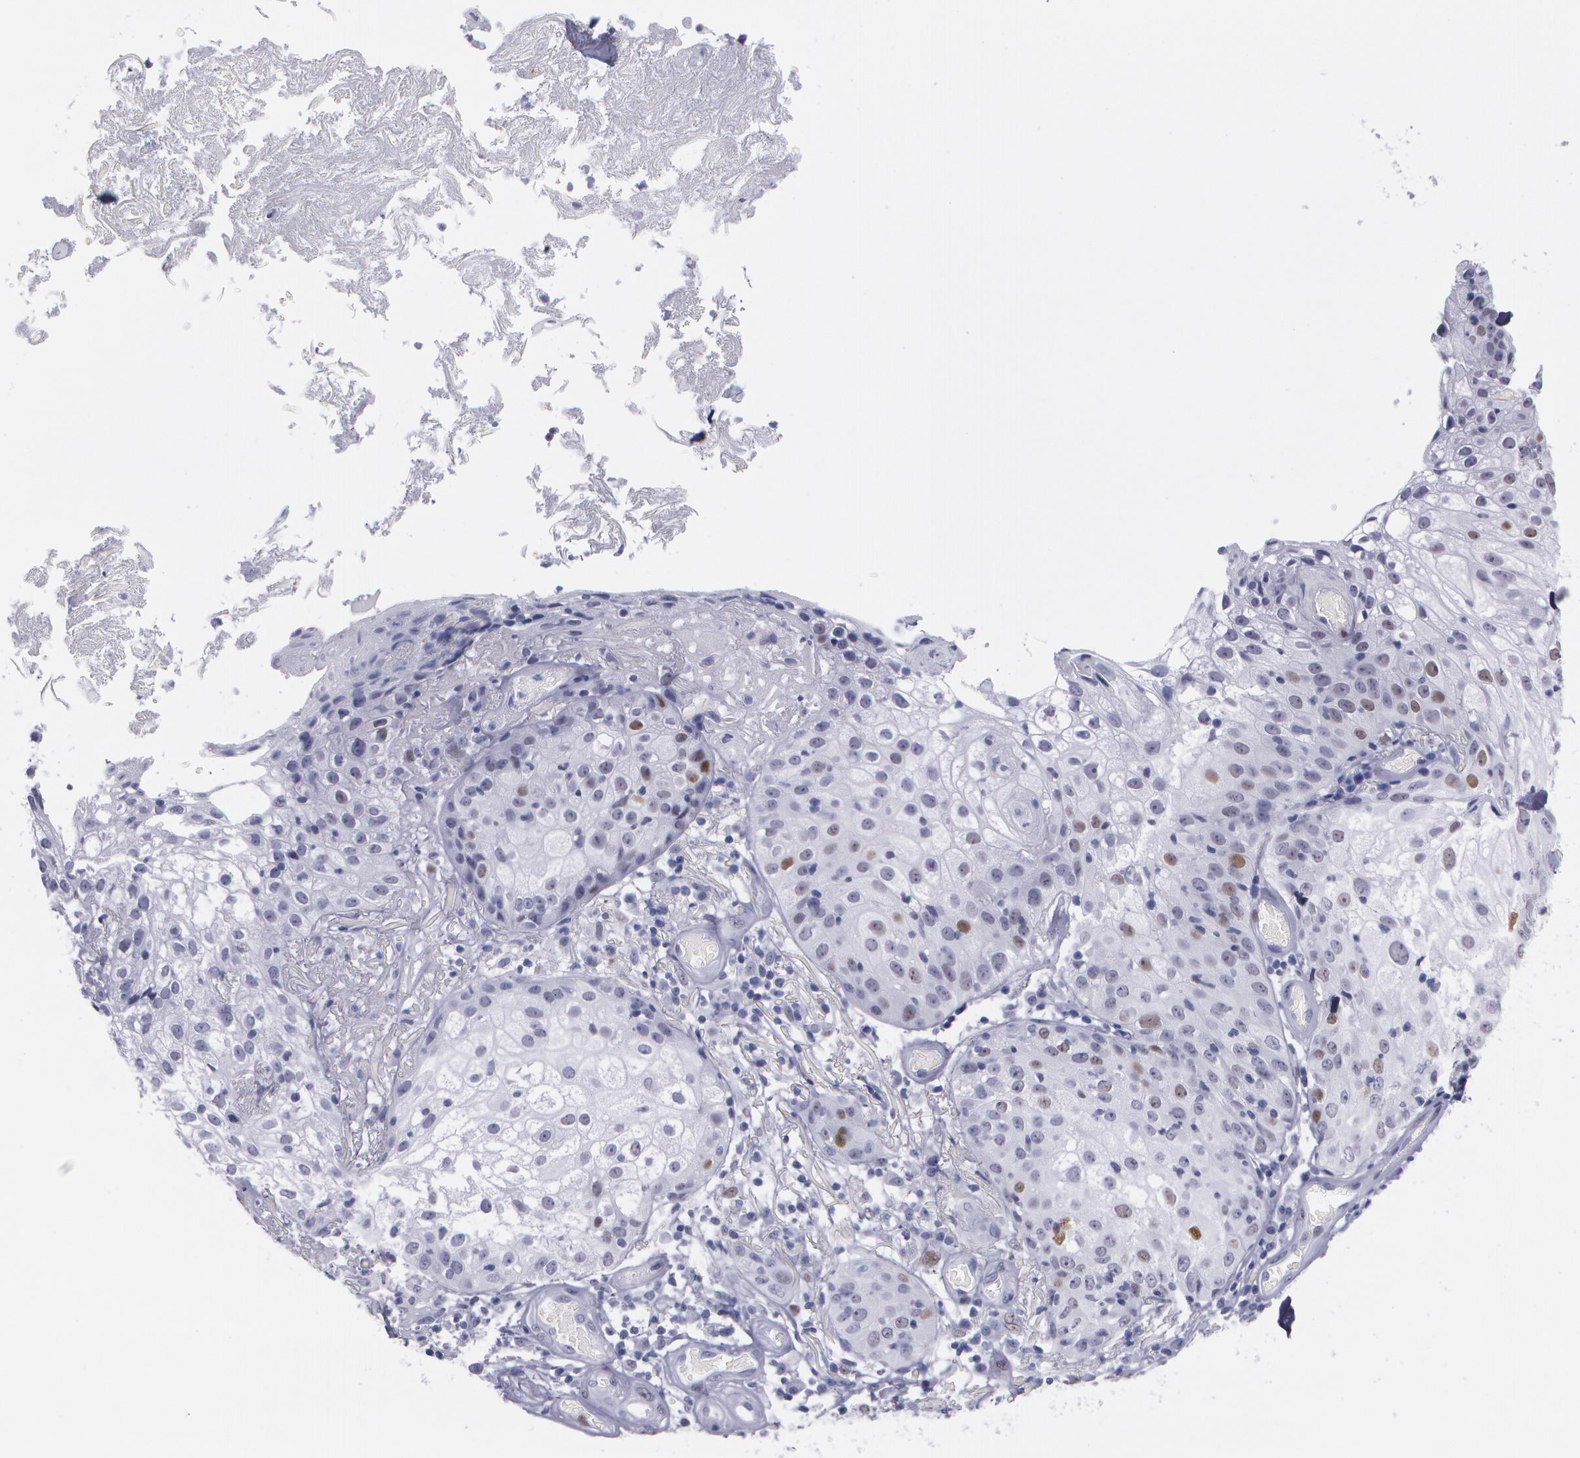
{"staining": {"intensity": "moderate", "quantity": "<25%", "location": "nuclear"}, "tissue": "skin cancer", "cell_type": "Tumor cells", "image_type": "cancer", "snomed": [{"axis": "morphology", "description": "Squamous cell carcinoma, NOS"}, {"axis": "topography", "description": "Skin"}], "caption": "The image shows a brown stain indicating the presence of a protein in the nuclear of tumor cells in skin squamous cell carcinoma.", "gene": "TP53", "patient": {"sex": "male", "age": 65}}